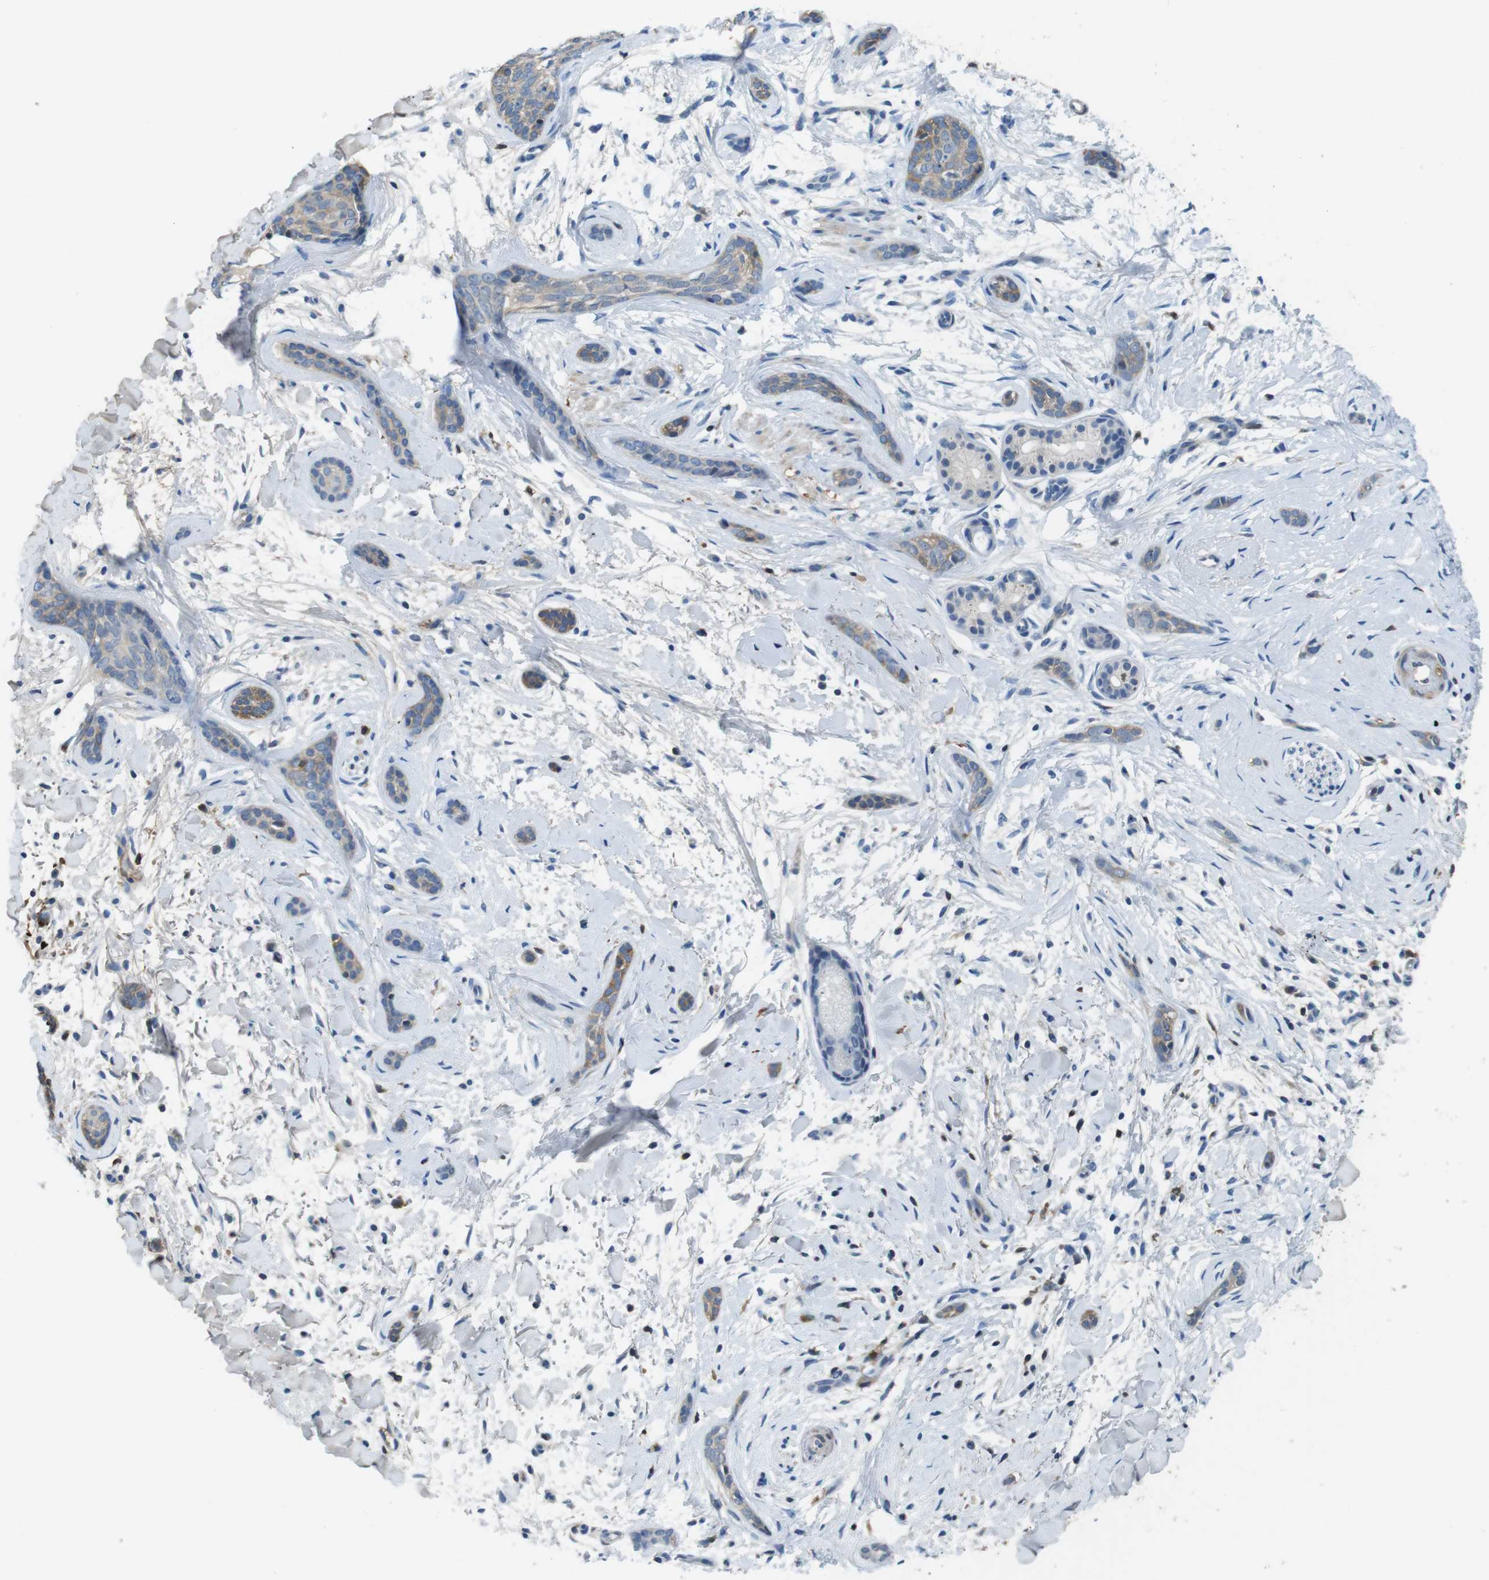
{"staining": {"intensity": "weak", "quantity": "25%-75%", "location": "cytoplasmic/membranous"}, "tissue": "skin cancer", "cell_type": "Tumor cells", "image_type": "cancer", "snomed": [{"axis": "morphology", "description": "Basal cell carcinoma"}, {"axis": "morphology", "description": "Adnexal tumor, benign"}, {"axis": "topography", "description": "Skin"}], "caption": "Immunohistochemical staining of benign adnexal tumor (skin) displays weak cytoplasmic/membranous protein expression in about 25%-75% of tumor cells.", "gene": "TMPRSS15", "patient": {"sex": "female", "age": 42}}